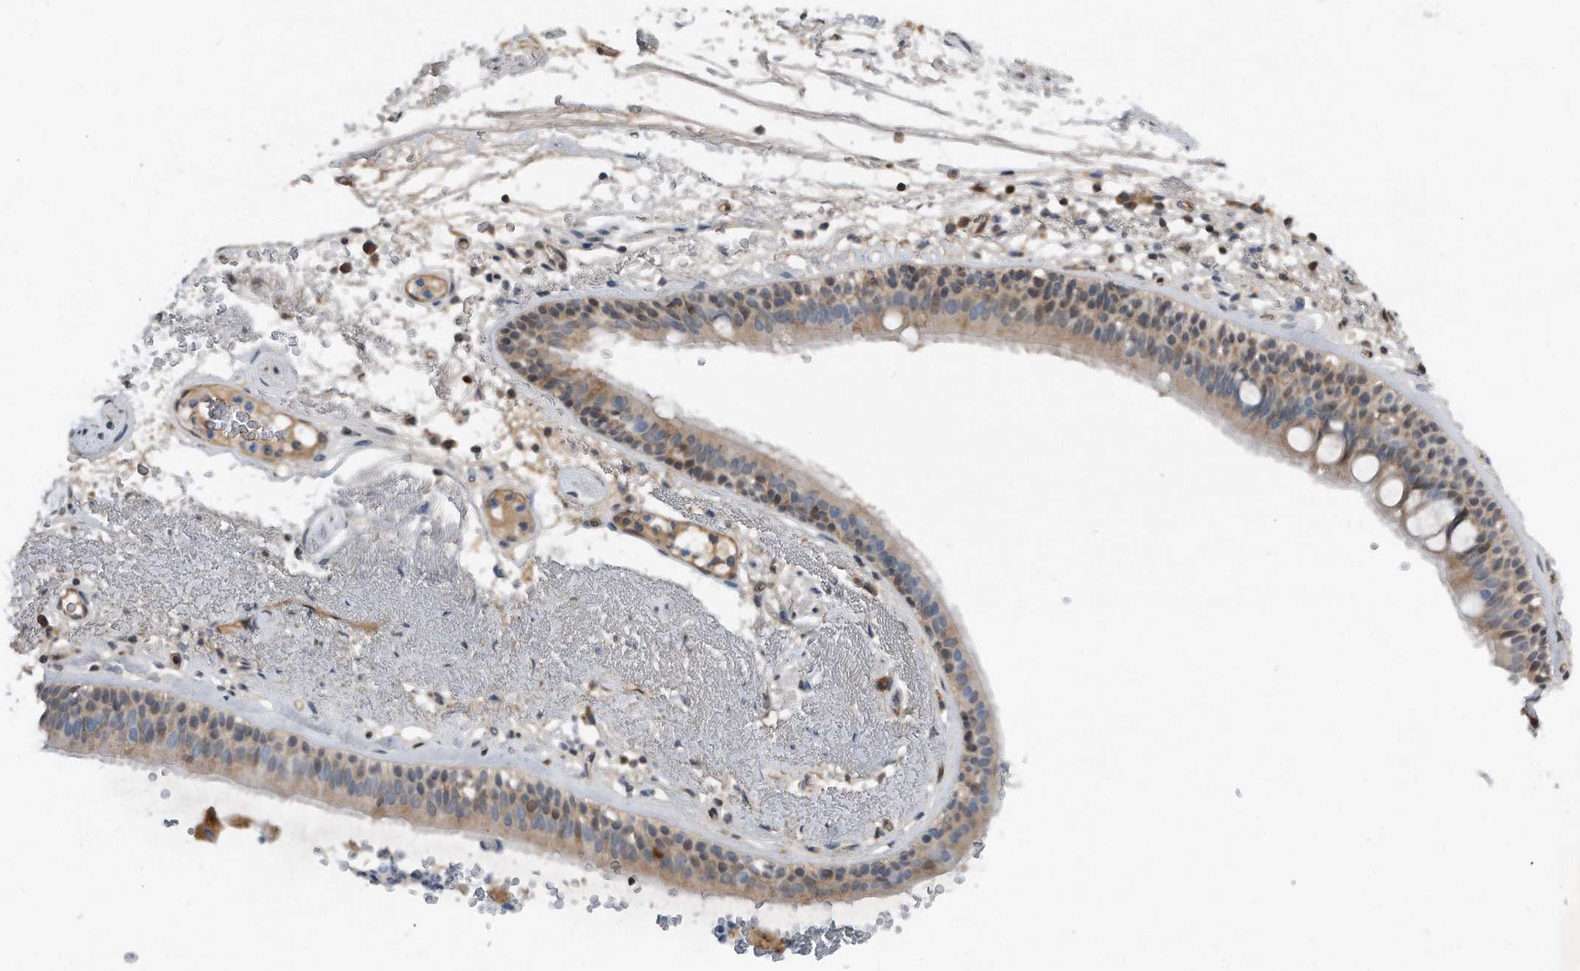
{"staining": {"intensity": "negative", "quantity": "none", "location": "none"}, "tissue": "adipose tissue", "cell_type": "Adipocytes", "image_type": "normal", "snomed": [{"axis": "morphology", "description": "Normal tissue, NOS"}, {"axis": "topography", "description": "Cartilage tissue"}], "caption": "Human adipose tissue stained for a protein using immunohistochemistry (IHC) shows no expression in adipocytes.", "gene": "MAP2K6", "patient": {"sex": "female", "age": 63}}